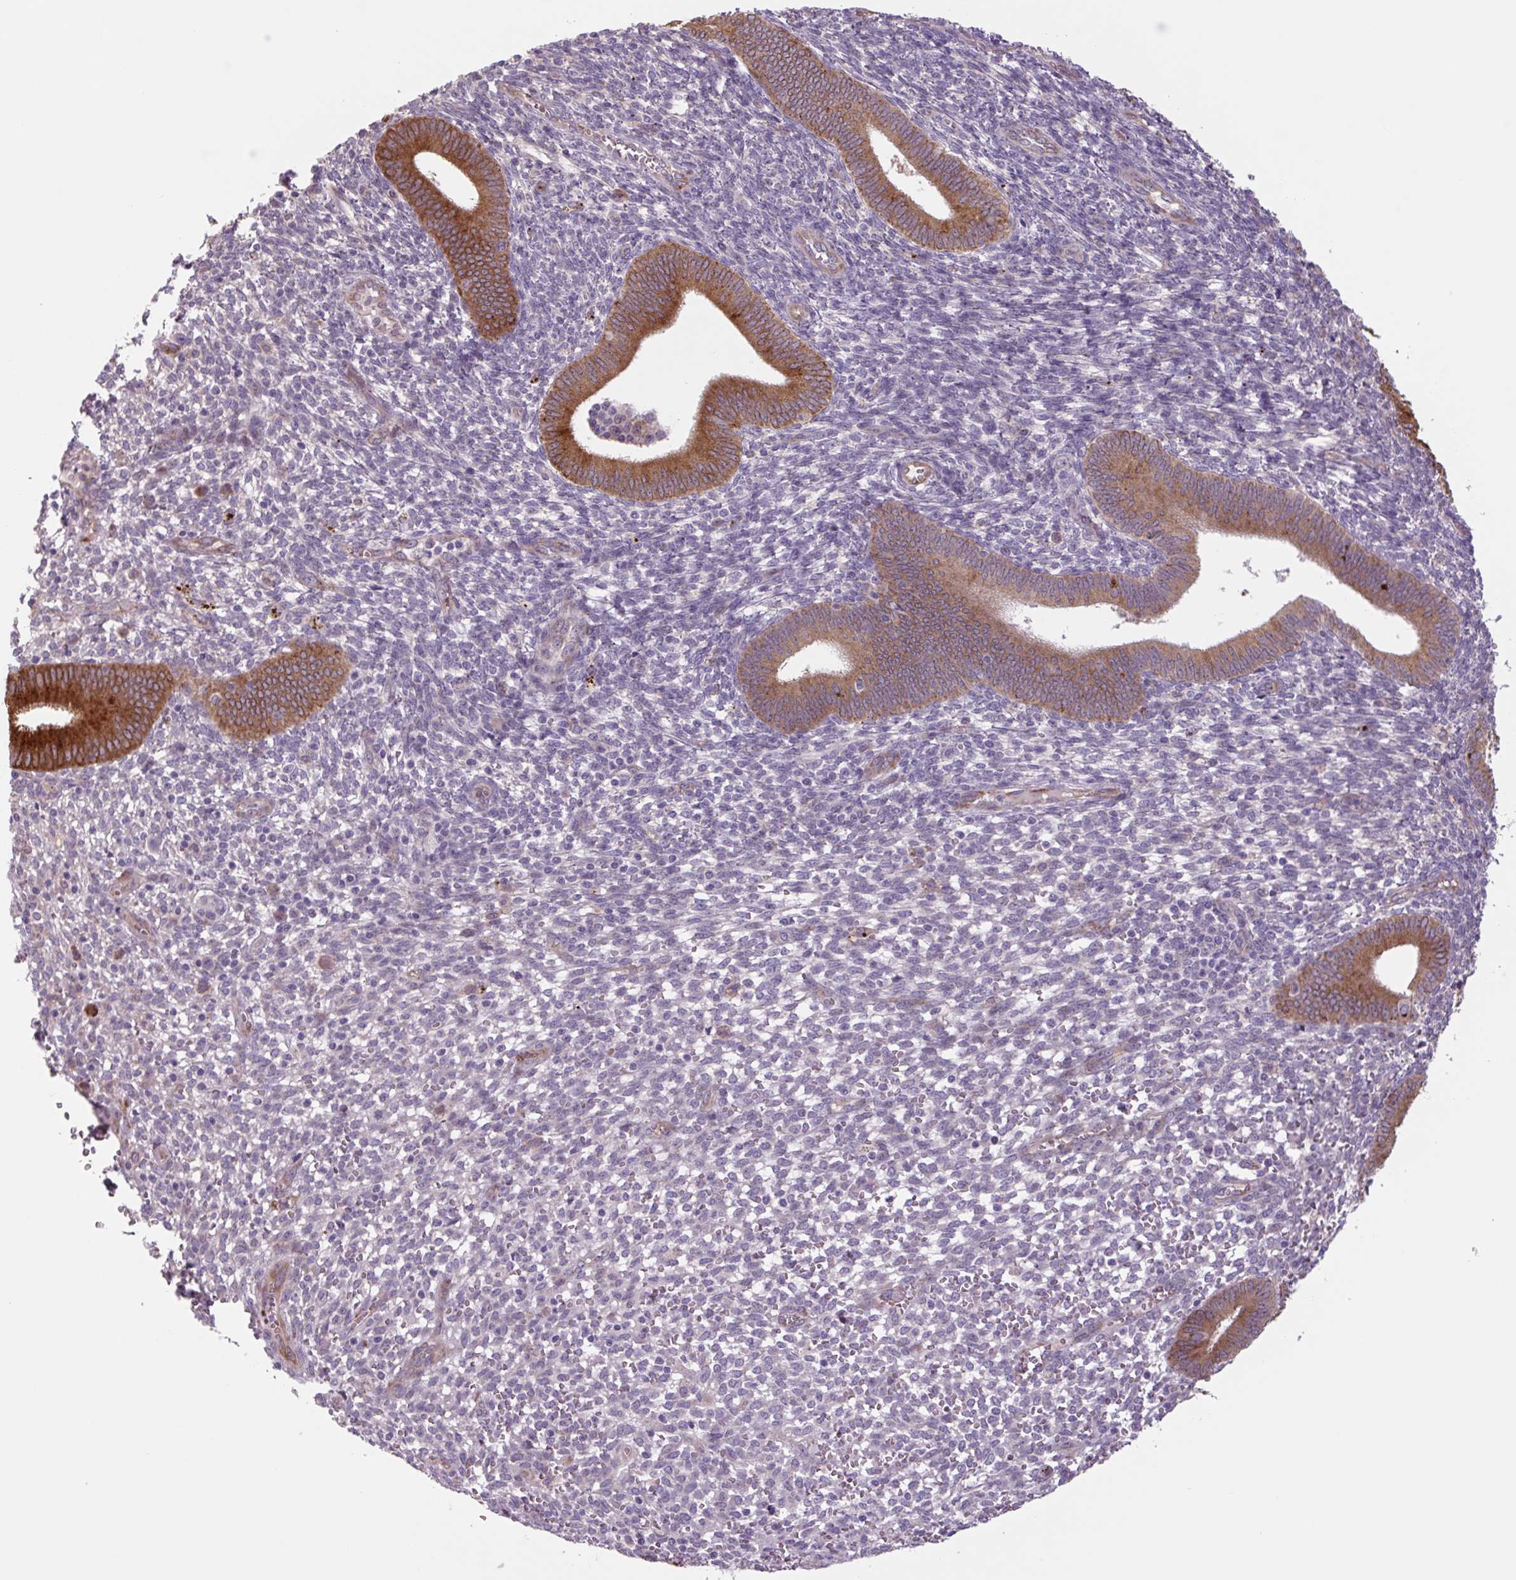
{"staining": {"intensity": "negative", "quantity": "none", "location": "none"}, "tissue": "endometrium", "cell_type": "Cells in endometrial stroma", "image_type": "normal", "snomed": [{"axis": "morphology", "description": "Normal tissue, NOS"}, {"axis": "topography", "description": "Endometrium"}], "caption": "Immunohistochemistry histopathology image of normal human endometrium stained for a protein (brown), which reveals no staining in cells in endometrial stroma.", "gene": "PLA2G4A", "patient": {"sex": "female", "age": 41}}